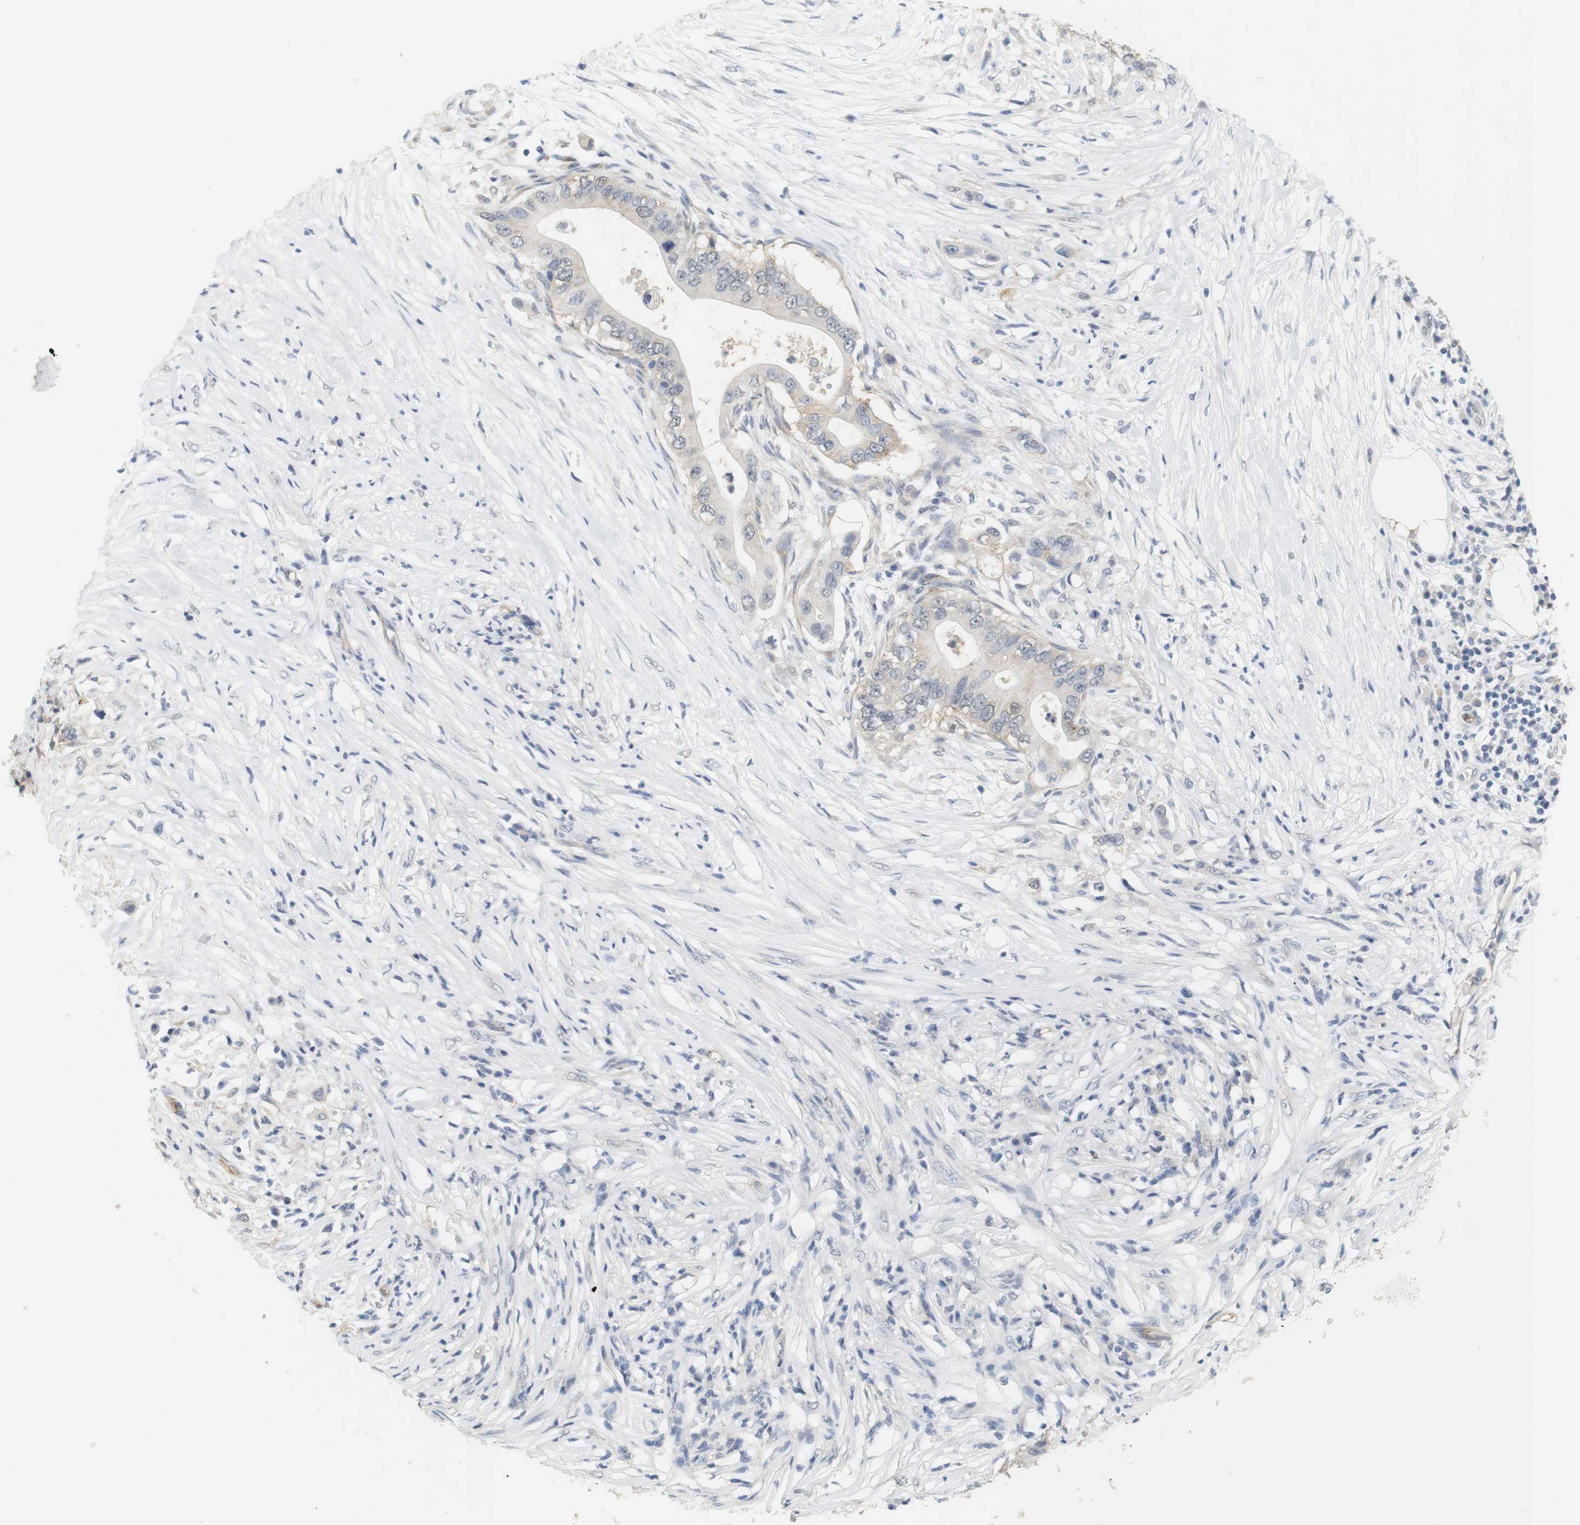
{"staining": {"intensity": "negative", "quantity": "none", "location": "none"}, "tissue": "pancreatic cancer", "cell_type": "Tumor cells", "image_type": "cancer", "snomed": [{"axis": "morphology", "description": "Adenocarcinoma, NOS"}, {"axis": "topography", "description": "Pancreas"}], "caption": "This micrograph is of pancreatic adenocarcinoma stained with IHC to label a protein in brown with the nuclei are counter-stained blue. There is no positivity in tumor cells.", "gene": "OSR1", "patient": {"sex": "male", "age": 77}}